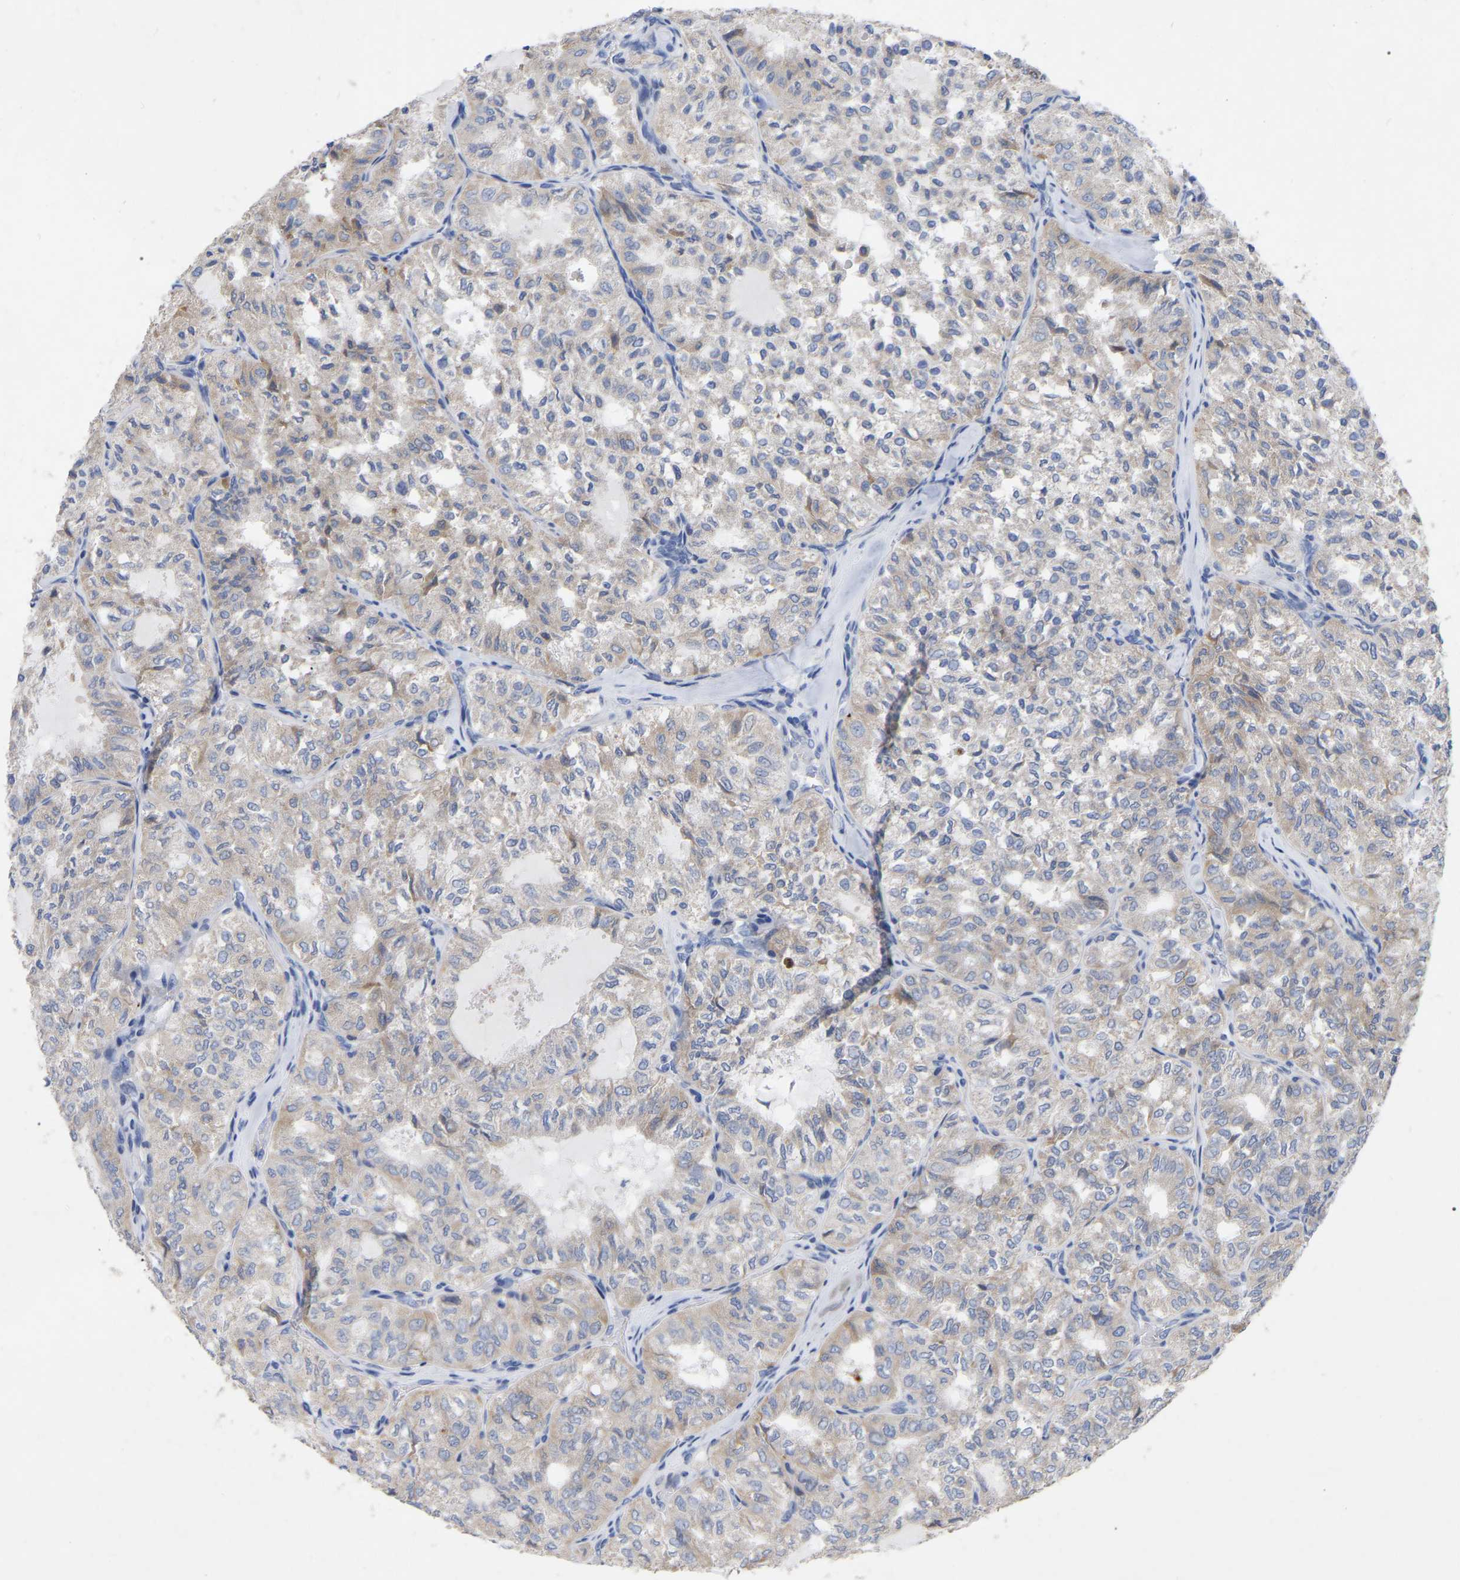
{"staining": {"intensity": "weak", "quantity": "<25%", "location": "cytoplasmic/membranous"}, "tissue": "thyroid cancer", "cell_type": "Tumor cells", "image_type": "cancer", "snomed": [{"axis": "morphology", "description": "Follicular adenoma carcinoma, NOS"}, {"axis": "topography", "description": "Thyroid gland"}], "caption": "Tumor cells show no significant positivity in thyroid follicular adenoma carcinoma. (DAB (3,3'-diaminobenzidine) immunohistochemistry with hematoxylin counter stain).", "gene": "STRIP2", "patient": {"sex": "male", "age": 75}}